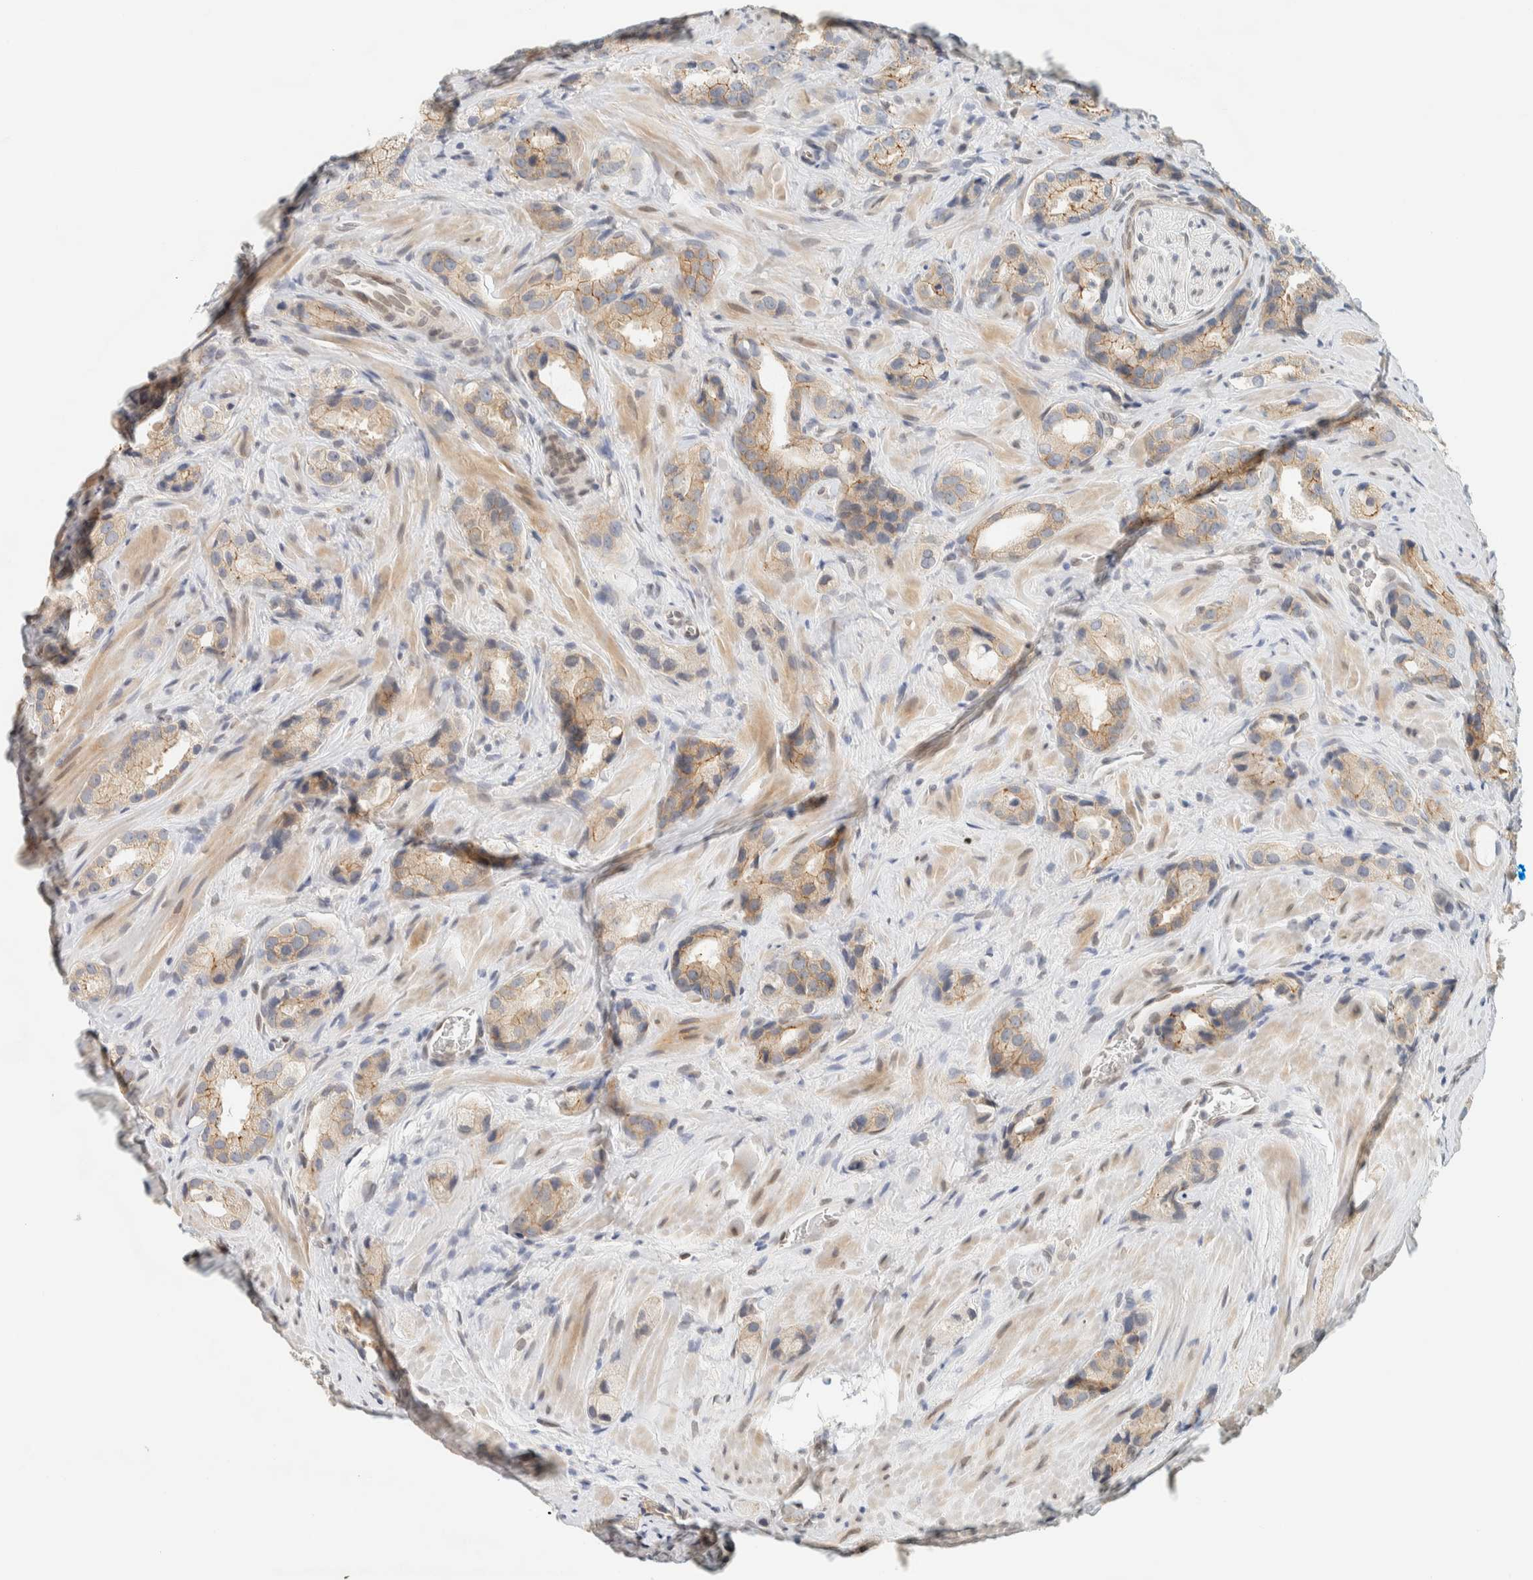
{"staining": {"intensity": "moderate", "quantity": "<25%", "location": "cytoplasmic/membranous"}, "tissue": "prostate cancer", "cell_type": "Tumor cells", "image_type": "cancer", "snomed": [{"axis": "morphology", "description": "Adenocarcinoma, High grade"}, {"axis": "topography", "description": "Prostate"}], "caption": "Human prostate cancer stained with a protein marker displays moderate staining in tumor cells.", "gene": "C1QTNF12", "patient": {"sex": "male", "age": 63}}